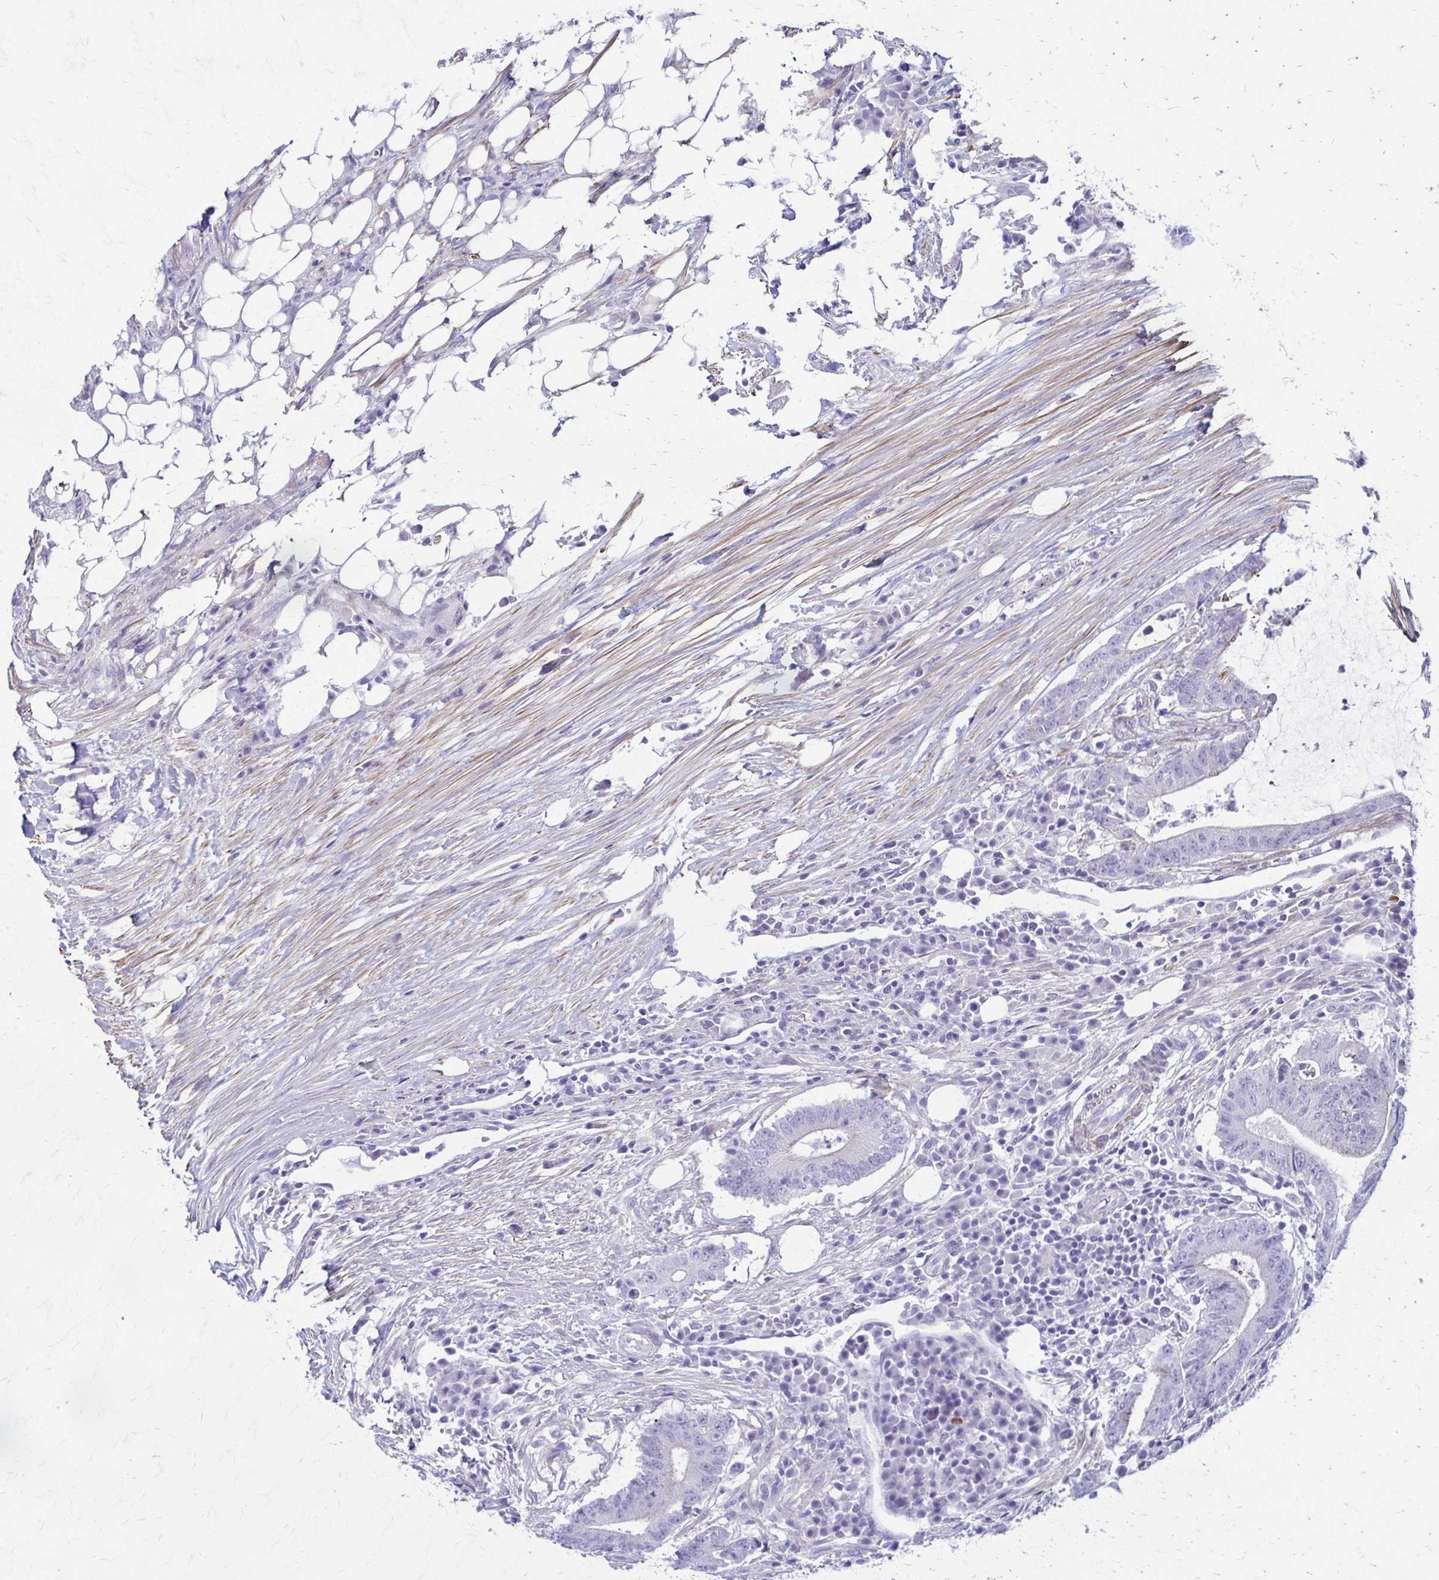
{"staining": {"intensity": "negative", "quantity": "none", "location": "none"}, "tissue": "colorectal cancer", "cell_type": "Tumor cells", "image_type": "cancer", "snomed": [{"axis": "morphology", "description": "Adenocarcinoma, NOS"}, {"axis": "topography", "description": "Colon"}], "caption": "High power microscopy photomicrograph of an immunohistochemistry (IHC) histopathology image of colorectal cancer (adenocarcinoma), revealing no significant expression in tumor cells.", "gene": "DSP", "patient": {"sex": "female", "age": 43}}